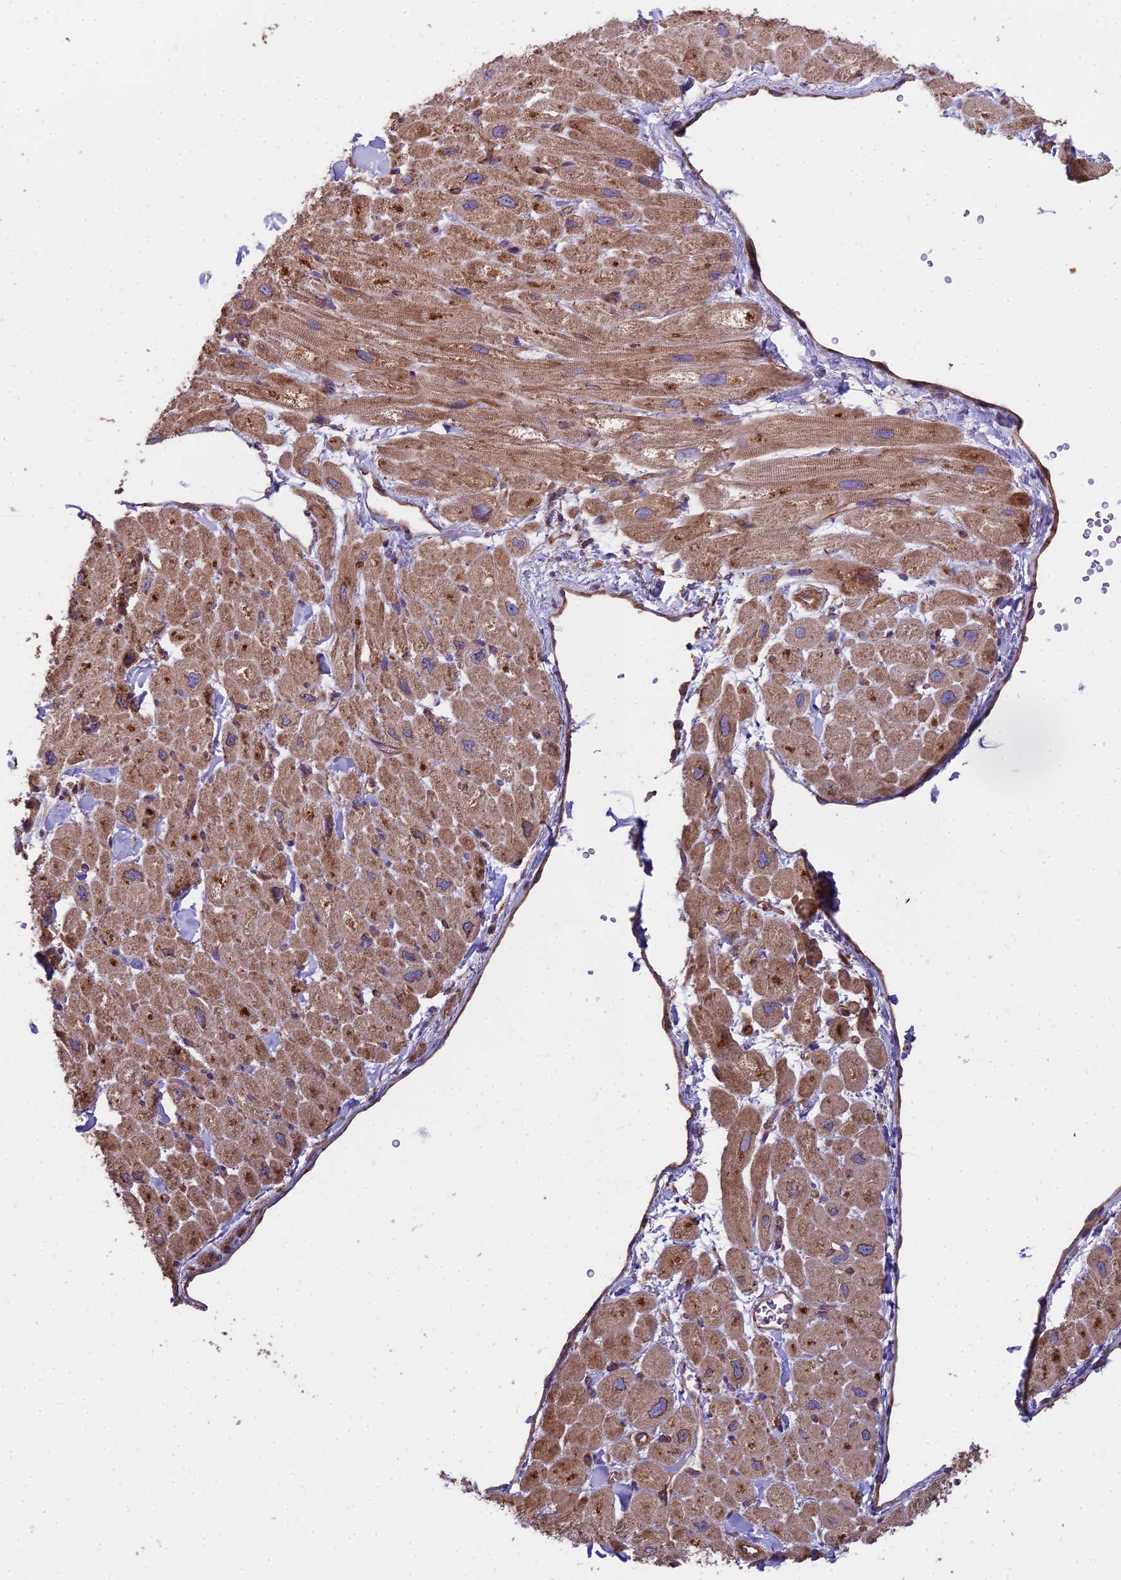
{"staining": {"intensity": "moderate", "quantity": "25%-75%", "location": "cytoplasmic/membranous"}, "tissue": "heart muscle", "cell_type": "Cardiomyocytes", "image_type": "normal", "snomed": [{"axis": "morphology", "description": "Normal tissue, NOS"}, {"axis": "topography", "description": "Heart"}], "caption": "Normal heart muscle reveals moderate cytoplasmic/membranous positivity in about 25%-75% of cardiomyocytes Nuclei are stained in blue..", "gene": "DCTN3", "patient": {"sex": "male", "age": 65}}